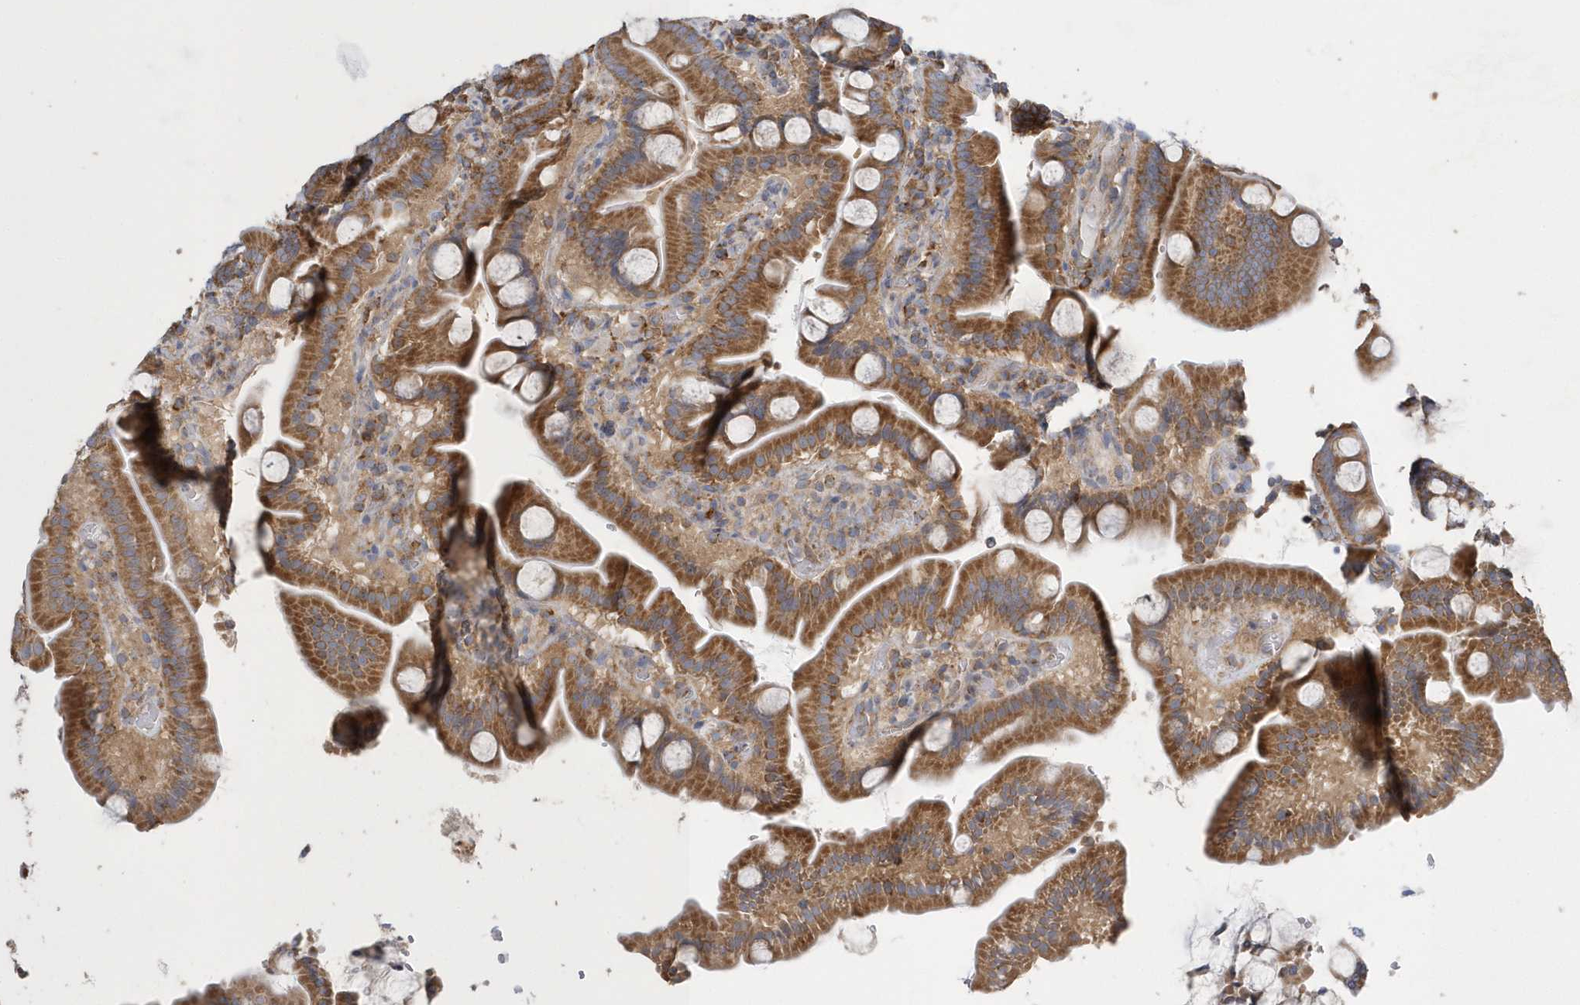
{"staining": {"intensity": "strong", "quantity": ">75%", "location": "cytoplasmic/membranous"}, "tissue": "duodenum", "cell_type": "Glandular cells", "image_type": "normal", "snomed": [{"axis": "morphology", "description": "Normal tissue, NOS"}, {"axis": "topography", "description": "Duodenum"}], "caption": "Immunohistochemistry photomicrograph of normal duodenum: duodenum stained using immunohistochemistry (IHC) reveals high levels of strong protein expression localized specifically in the cytoplasmic/membranous of glandular cells, appearing as a cytoplasmic/membranous brown color.", "gene": "SPATA5", "patient": {"sex": "male", "age": 55}}